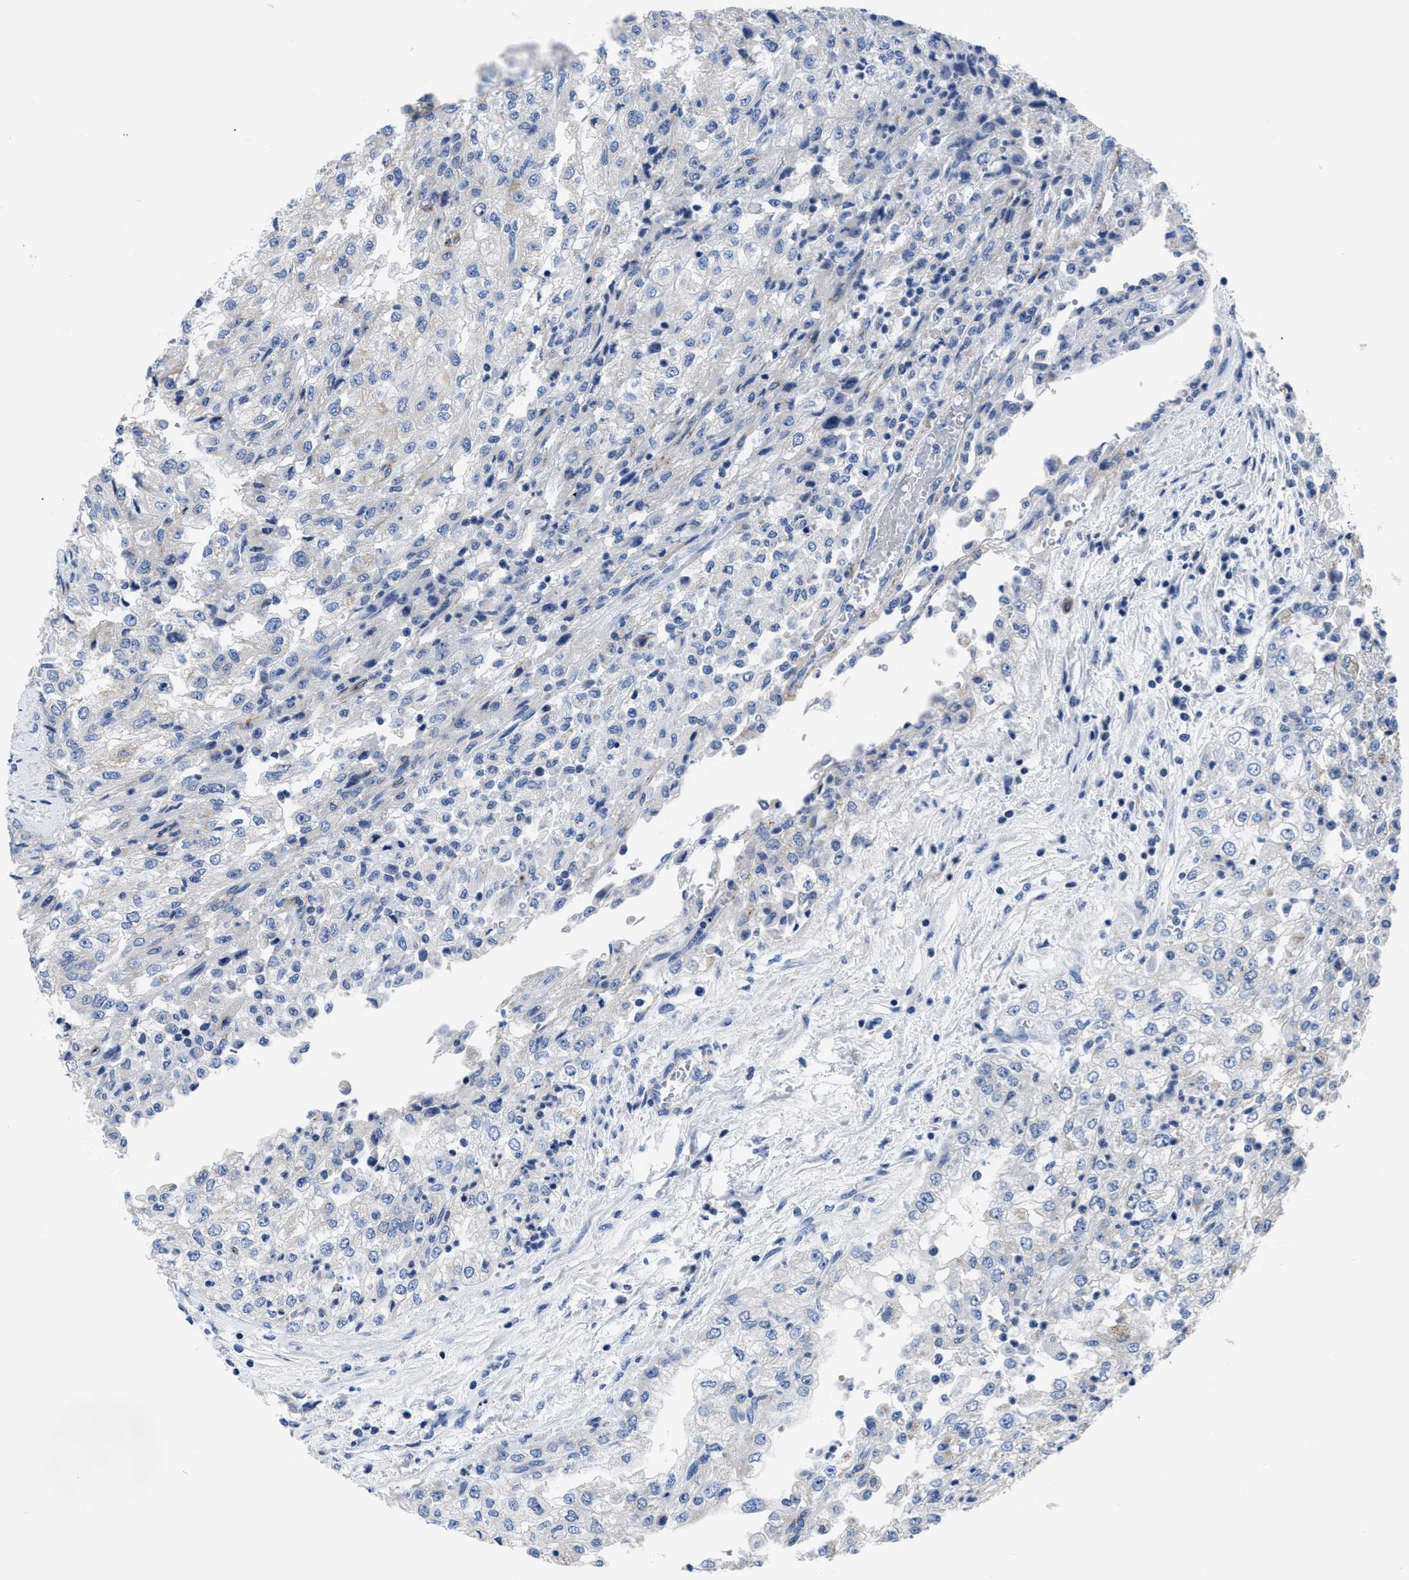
{"staining": {"intensity": "negative", "quantity": "none", "location": "none"}, "tissue": "renal cancer", "cell_type": "Tumor cells", "image_type": "cancer", "snomed": [{"axis": "morphology", "description": "Adenocarcinoma, NOS"}, {"axis": "topography", "description": "Kidney"}], "caption": "This is an immunohistochemistry histopathology image of human renal adenocarcinoma. There is no expression in tumor cells.", "gene": "SLC35F1", "patient": {"sex": "female", "age": 54}}